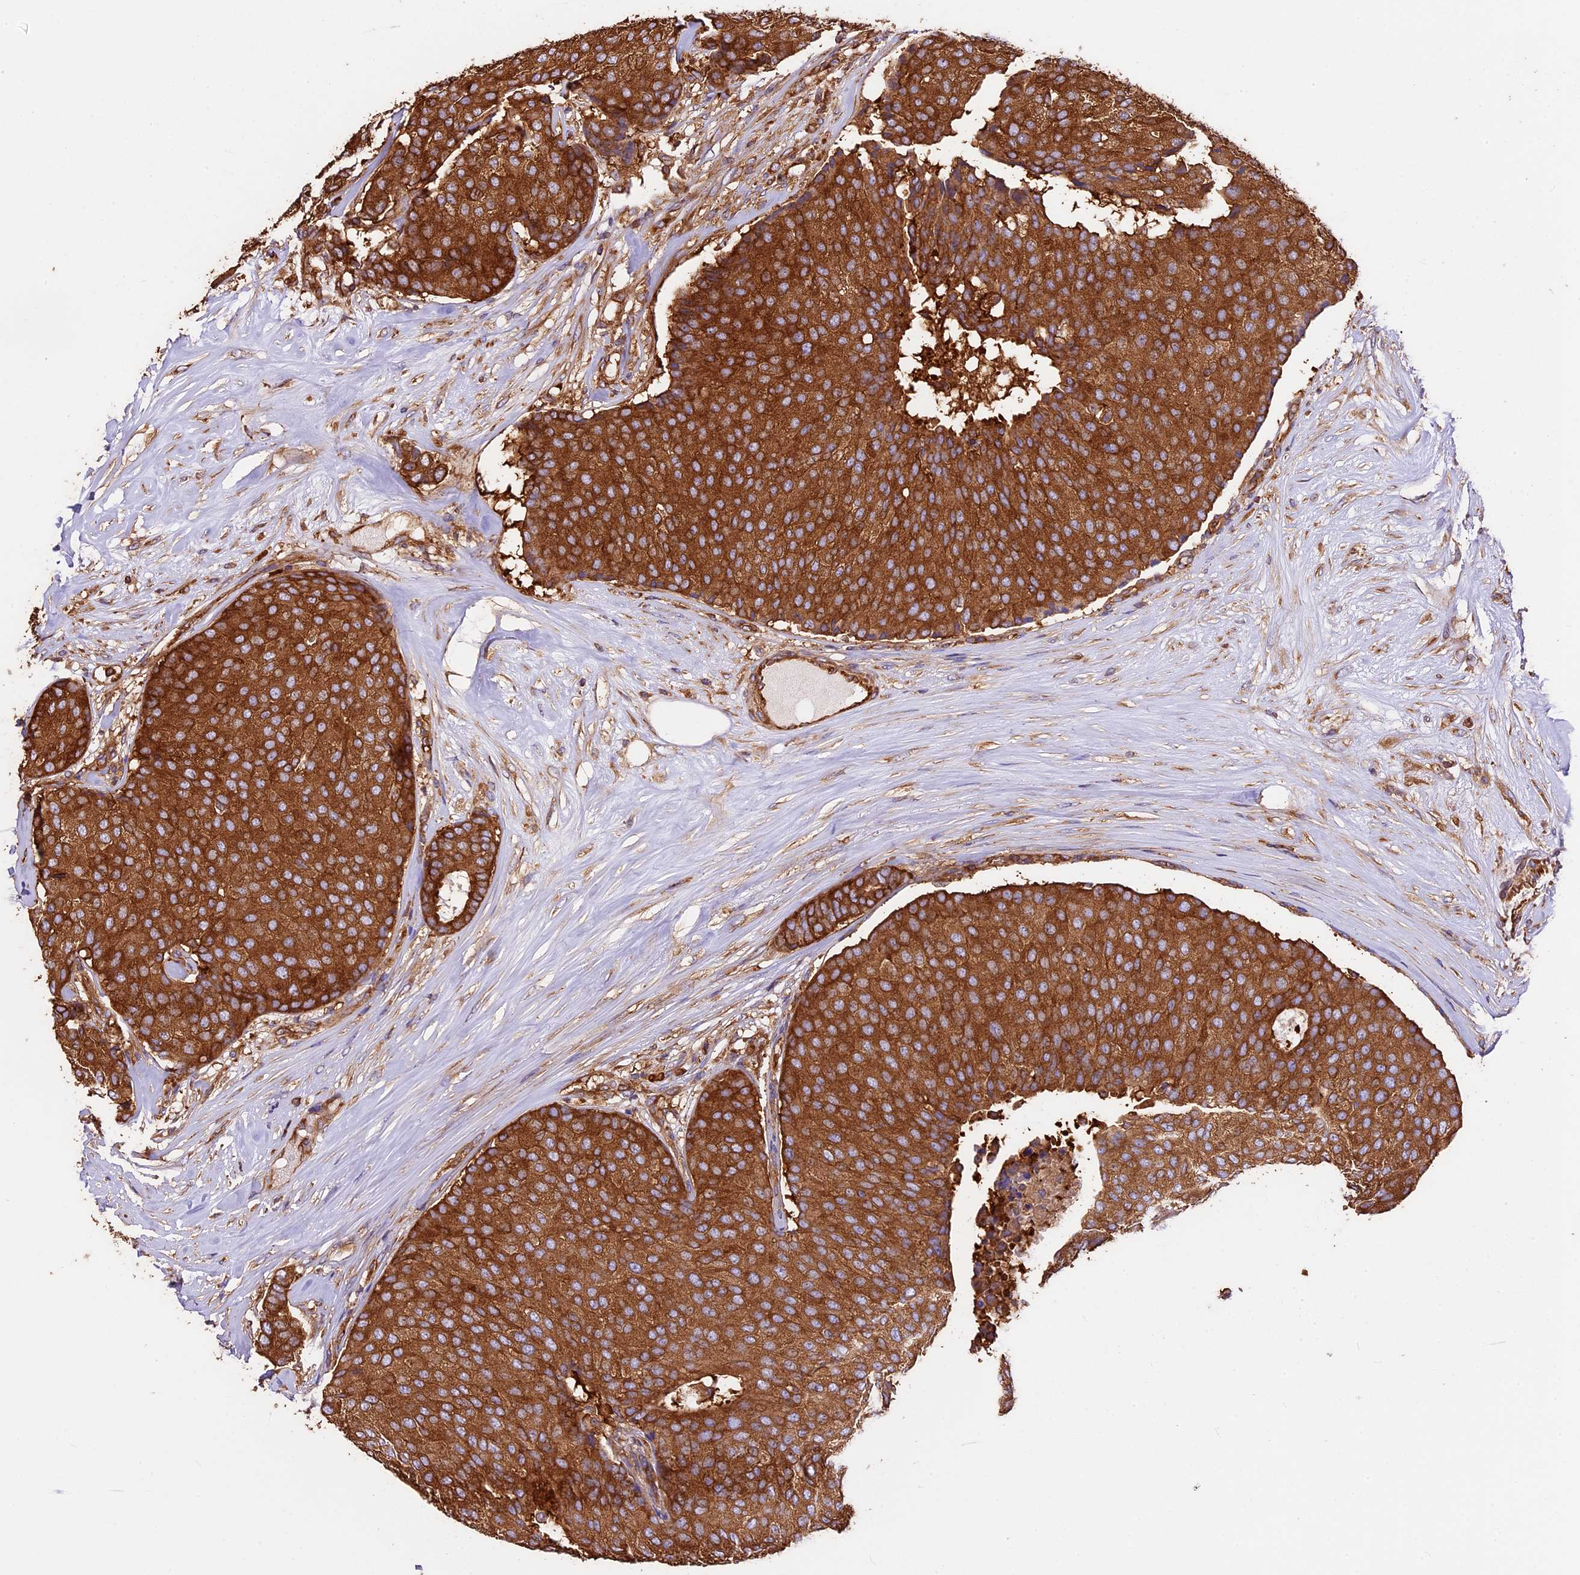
{"staining": {"intensity": "strong", "quantity": ">75%", "location": "cytoplasmic/membranous"}, "tissue": "breast cancer", "cell_type": "Tumor cells", "image_type": "cancer", "snomed": [{"axis": "morphology", "description": "Duct carcinoma"}, {"axis": "topography", "description": "Breast"}], "caption": "There is high levels of strong cytoplasmic/membranous expression in tumor cells of breast cancer, as demonstrated by immunohistochemical staining (brown color).", "gene": "KARS1", "patient": {"sex": "female", "age": 75}}